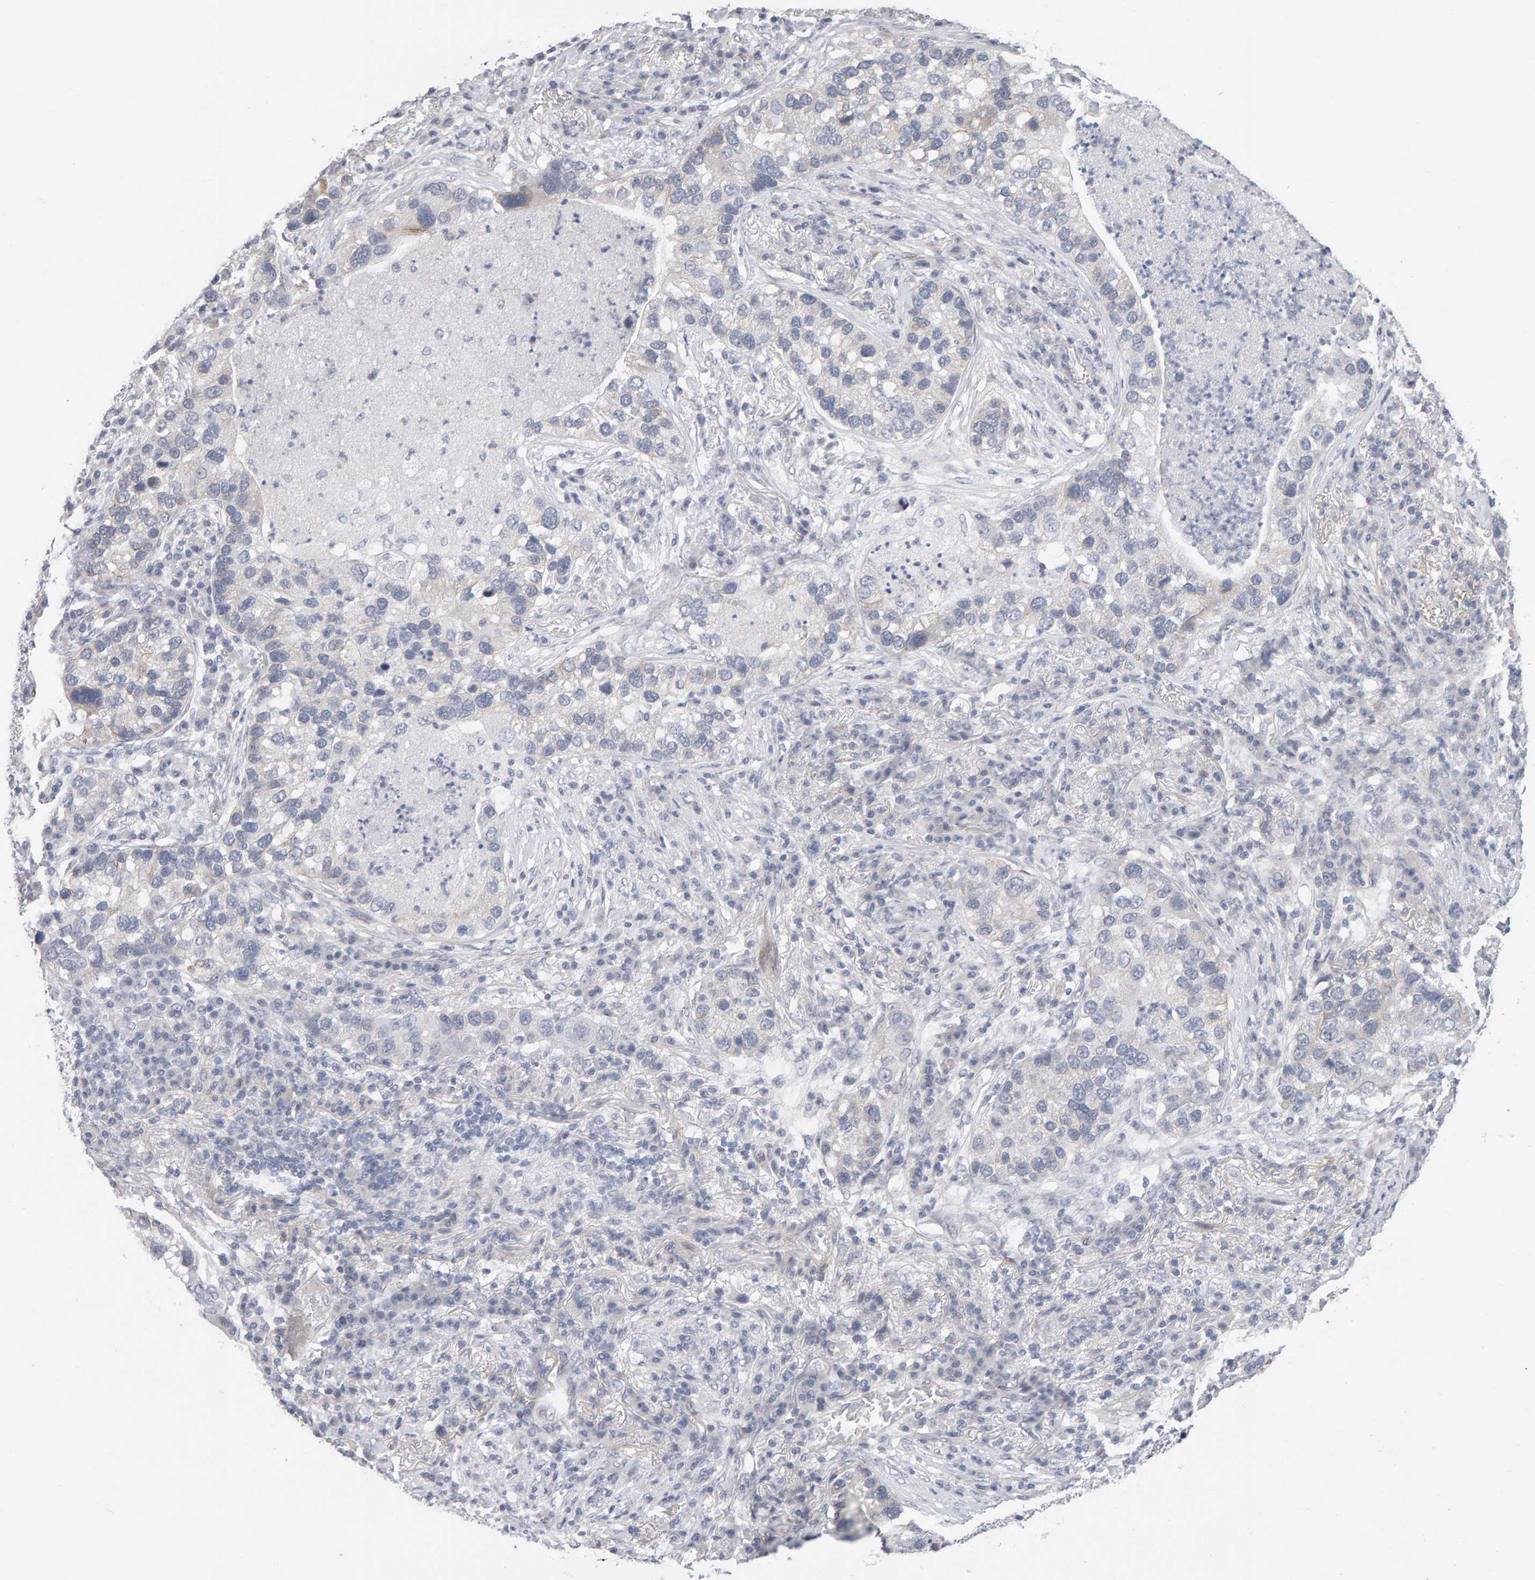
{"staining": {"intensity": "negative", "quantity": "none", "location": "none"}, "tissue": "lung cancer", "cell_type": "Tumor cells", "image_type": "cancer", "snomed": [{"axis": "morphology", "description": "Normal tissue, NOS"}, {"axis": "morphology", "description": "Adenocarcinoma, NOS"}, {"axis": "topography", "description": "Bronchus"}, {"axis": "topography", "description": "Lung"}], "caption": "Tumor cells are negative for brown protein staining in lung cancer (adenocarcinoma). Brightfield microscopy of immunohistochemistry stained with DAB (3,3'-diaminobenzidine) (brown) and hematoxylin (blue), captured at high magnification.", "gene": "HNF4A", "patient": {"sex": "male", "age": 54}}